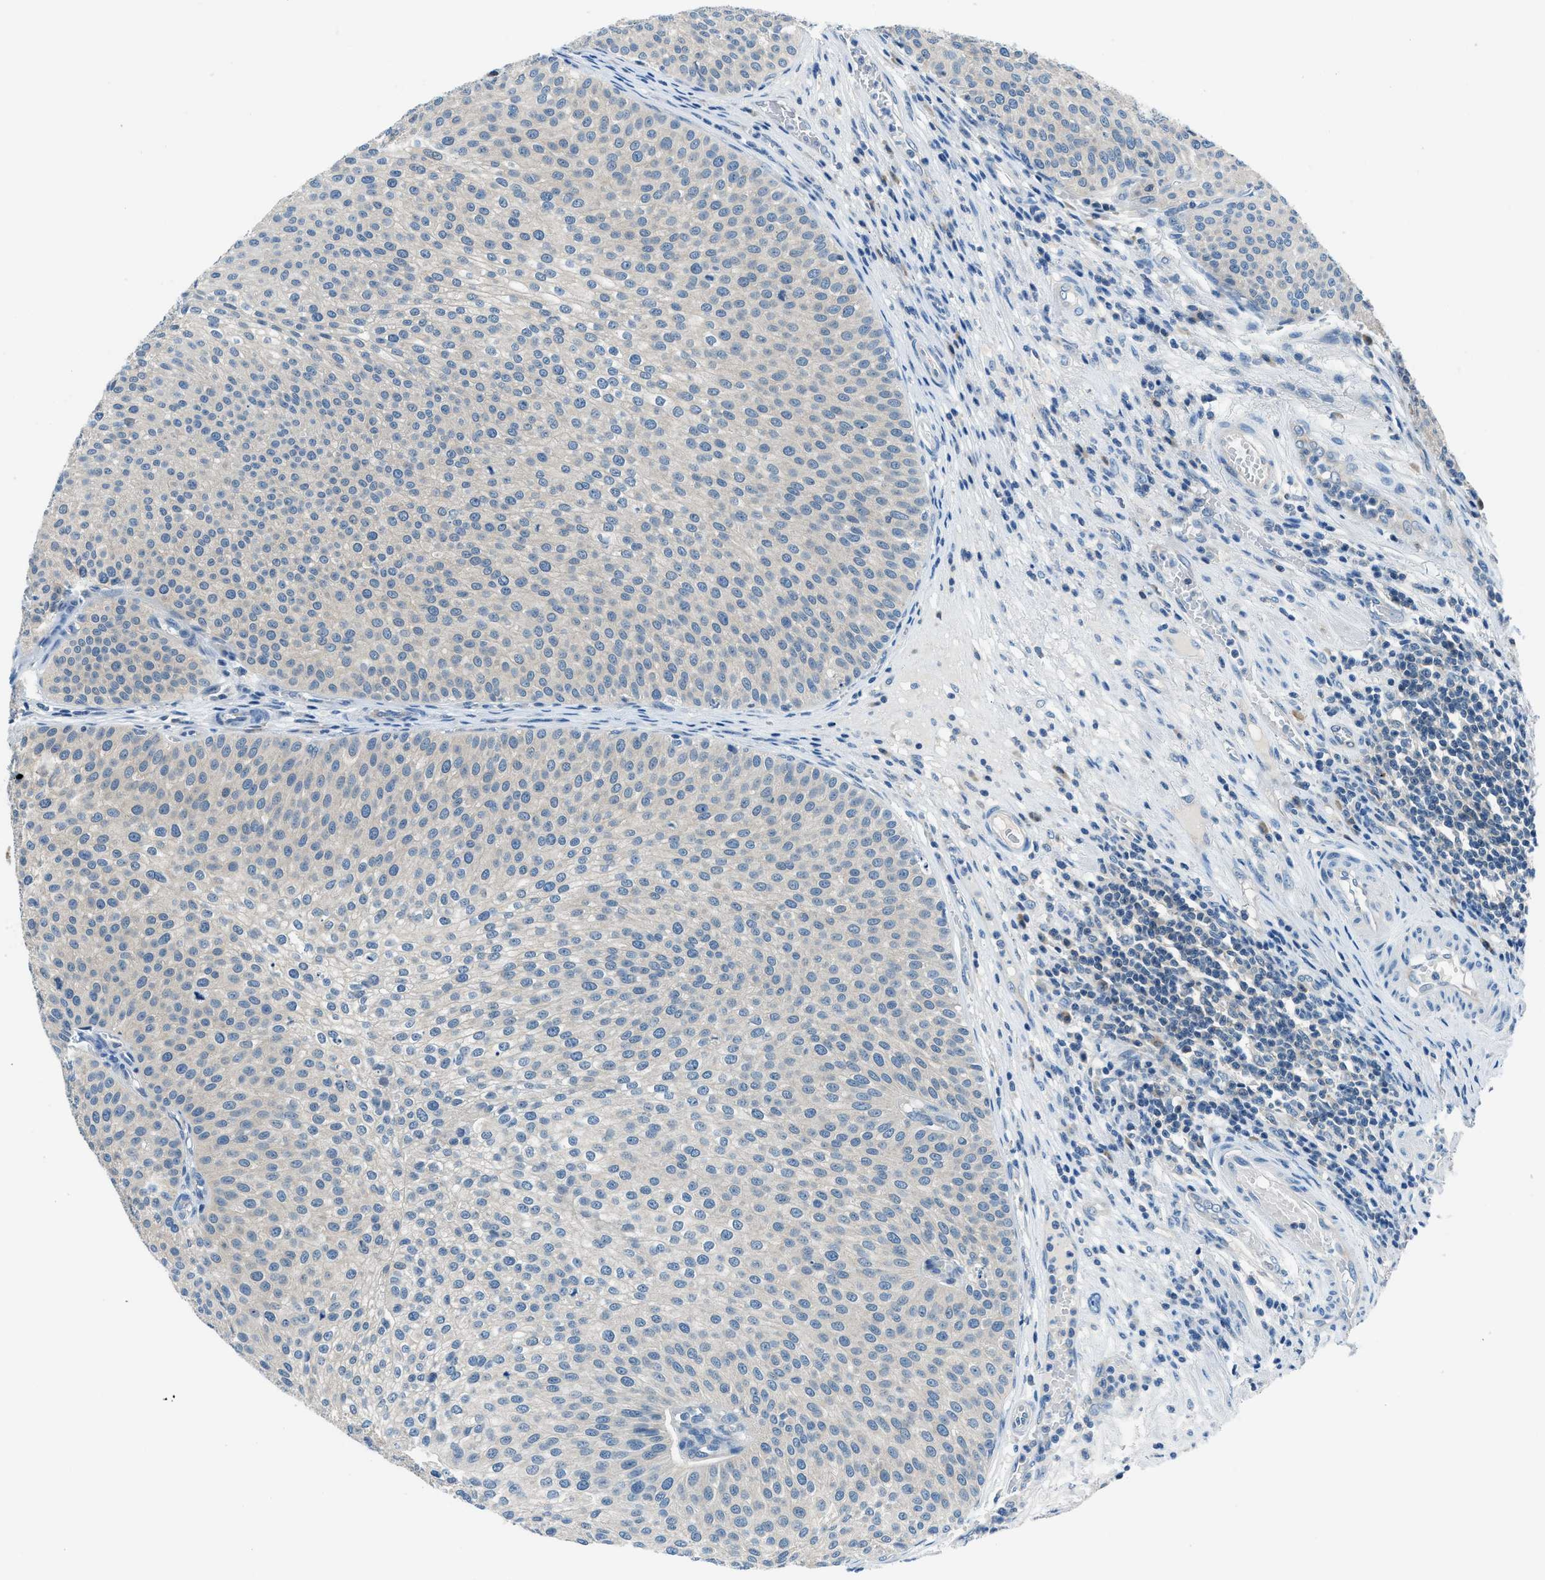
{"staining": {"intensity": "negative", "quantity": "none", "location": "none"}, "tissue": "urothelial cancer", "cell_type": "Tumor cells", "image_type": "cancer", "snomed": [{"axis": "morphology", "description": "Urothelial carcinoma, Low grade"}, {"axis": "topography", "description": "Smooth muscle"}, {"axis": "topography", "description": "Urinary bladder"}], "caption": "IHC micrograph of neoplastic tissue: urothelial carcinoma (low-grade) stained with DAB reveals no significant protein expression in tumor cells.", "gene": "ACP1", "patient": {"sex": "male", "age": 60}}